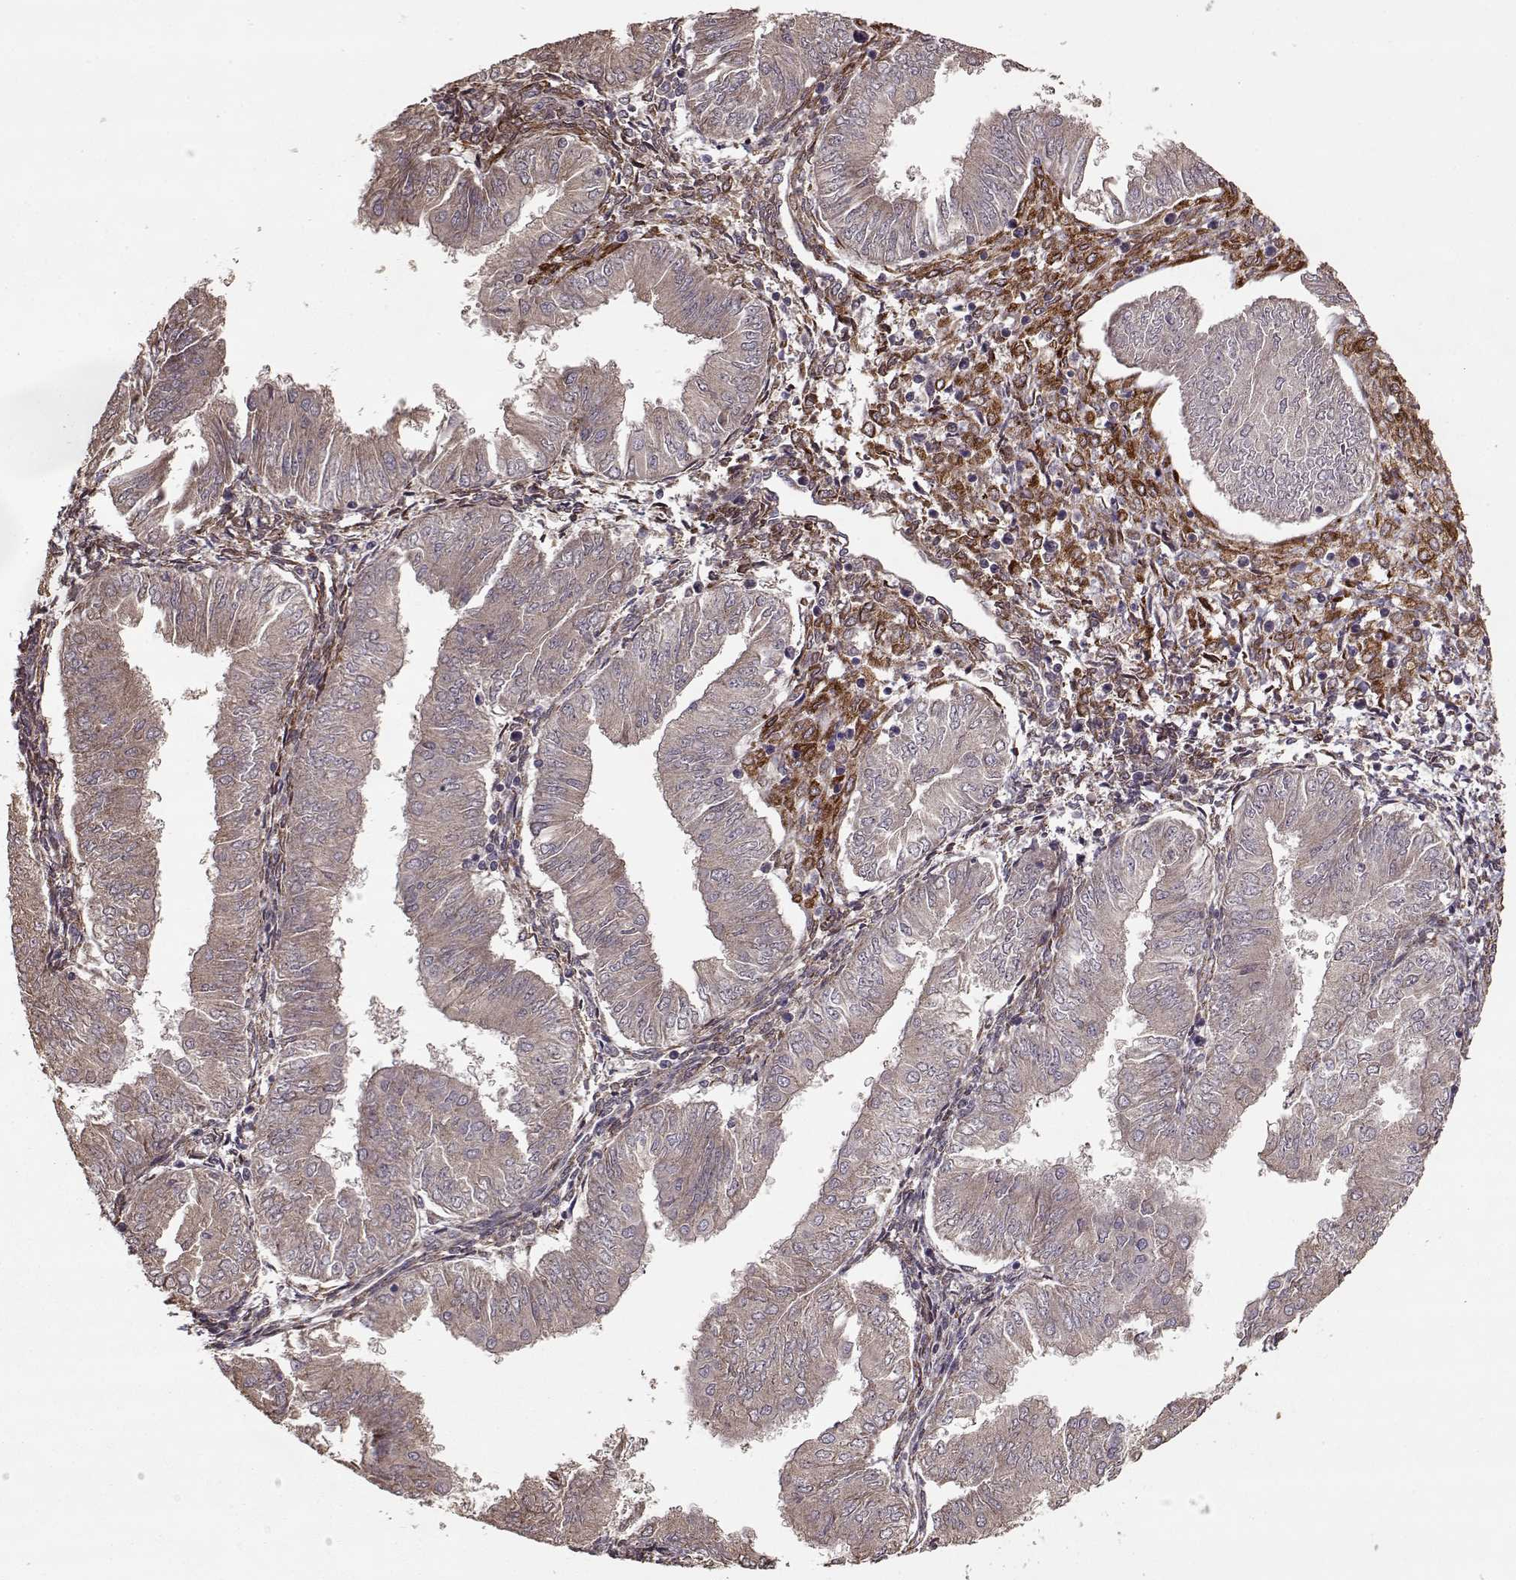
{"staining": {"intensity": "weak", "quantity": ">75%", "location": "cytoplasmic/membranous"}, "tissue": "endometrial cancer", "cell_type": "Tumor cells", "image_type": "cancer", "snomed": [{"axis": "morphology", "description": "Adenocarcinoma, NOS"}, {"axis": "topography", "description": "Endometrium"}], "caption": "The micrograph reveals staining of endometrial cancer (adenocarcinoma), revealing weak cytoplasmic/membranous protein expression (brown color) within tumor cells.", "gene": "IMMP1L", "patient": {"sex": "female", "age": 53}}